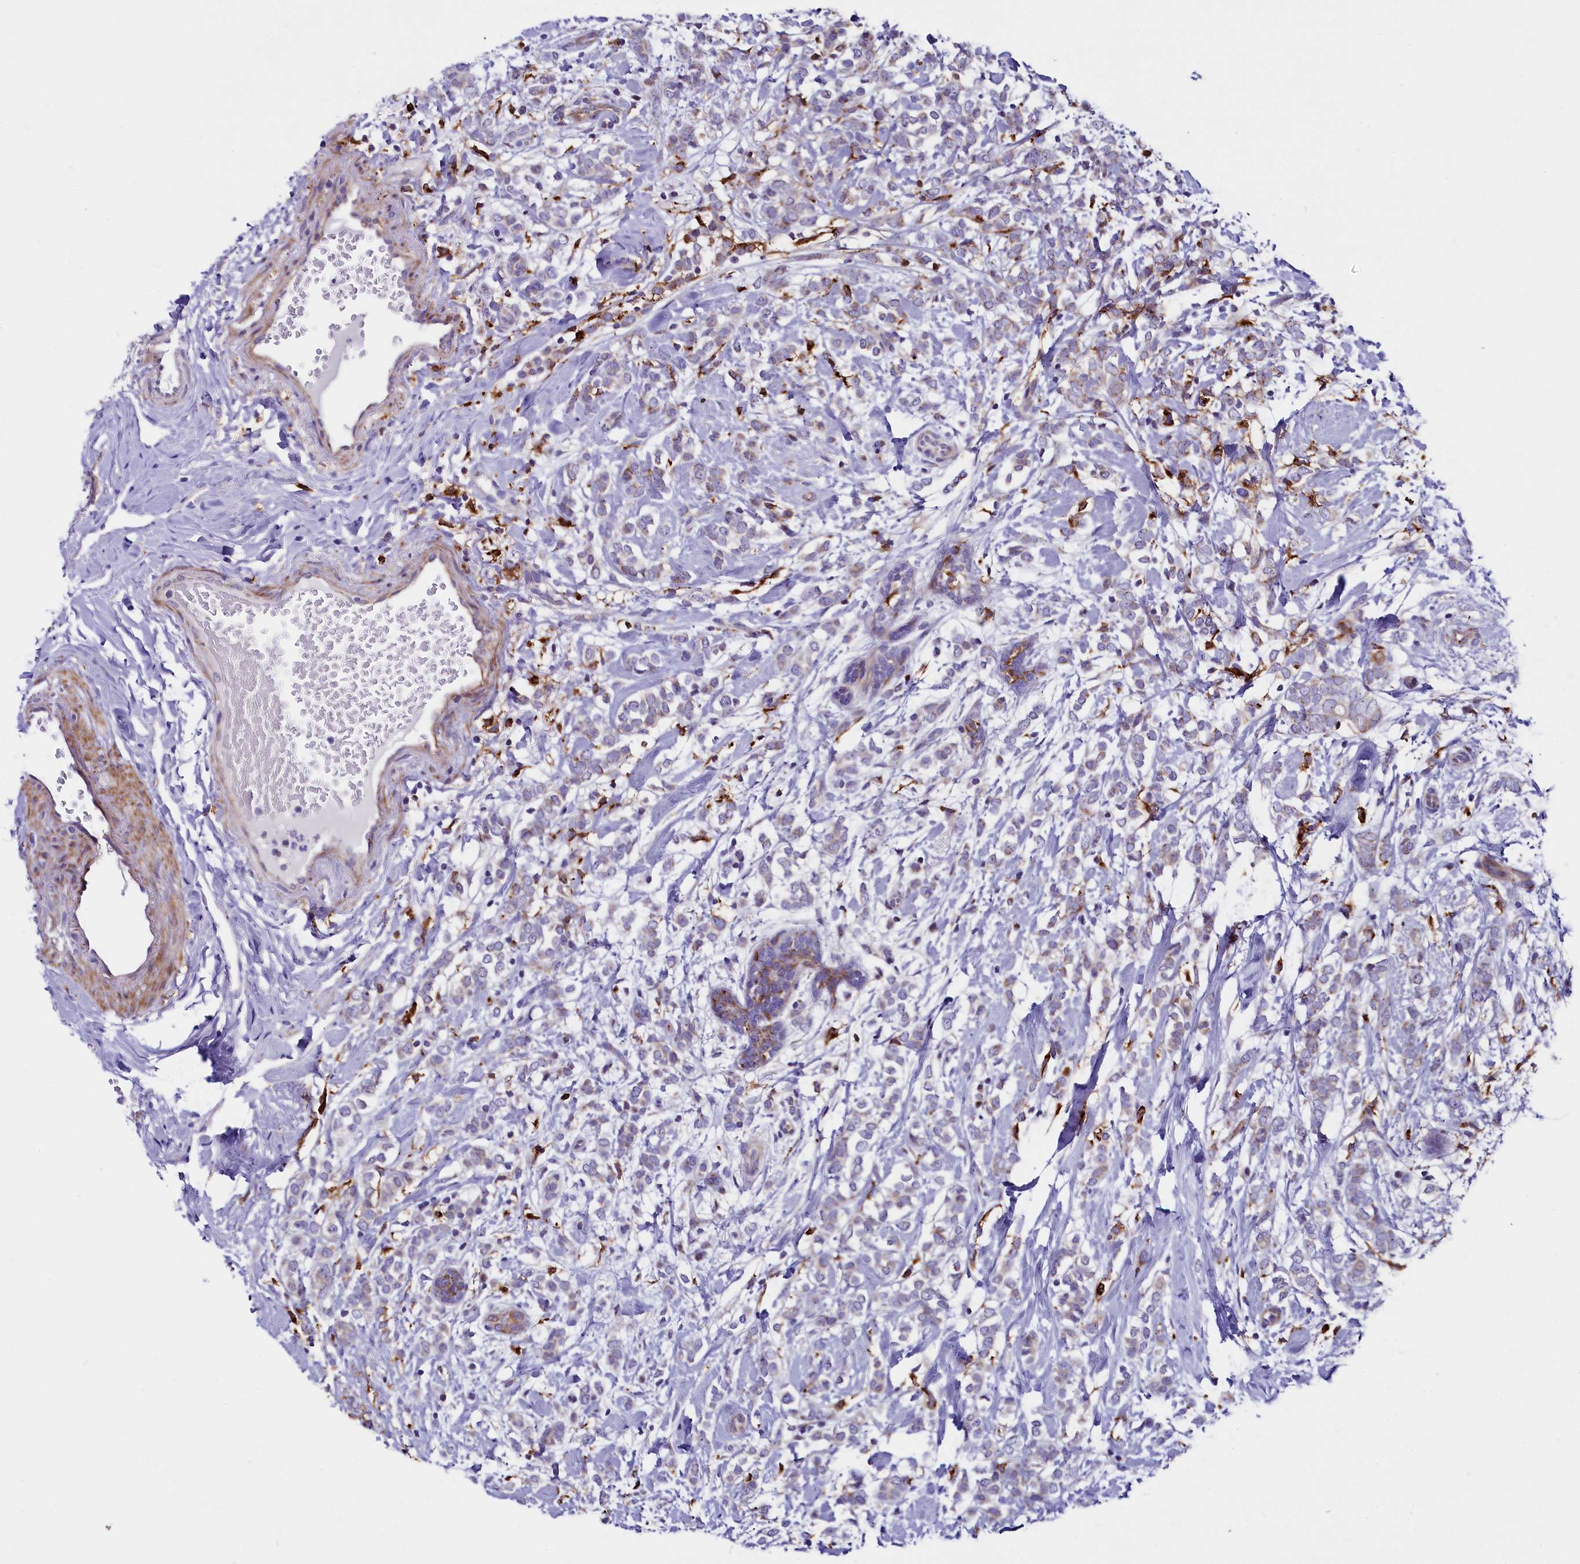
{"staining": {"intensity": "weak", "quantity": "<25%", "location": "cytoplasmic/membranous"}, "tissue": "breast cancer", "cell_type": "Tumor cells", "image_type": "cancer", "snomed": [{"axis": "morphology", "description": "Normal tissue, NOS"}, {"axis": "morphology", "description": "Lobular carcinoma"}, {"axis": "topography", "description": "Breast"}], "caption": "There is no significant expression in tumor cells of breast cancer (lobular carcinoma).", "gene": "IL20RA", "patient": {"sex": "female", "age": 47}}